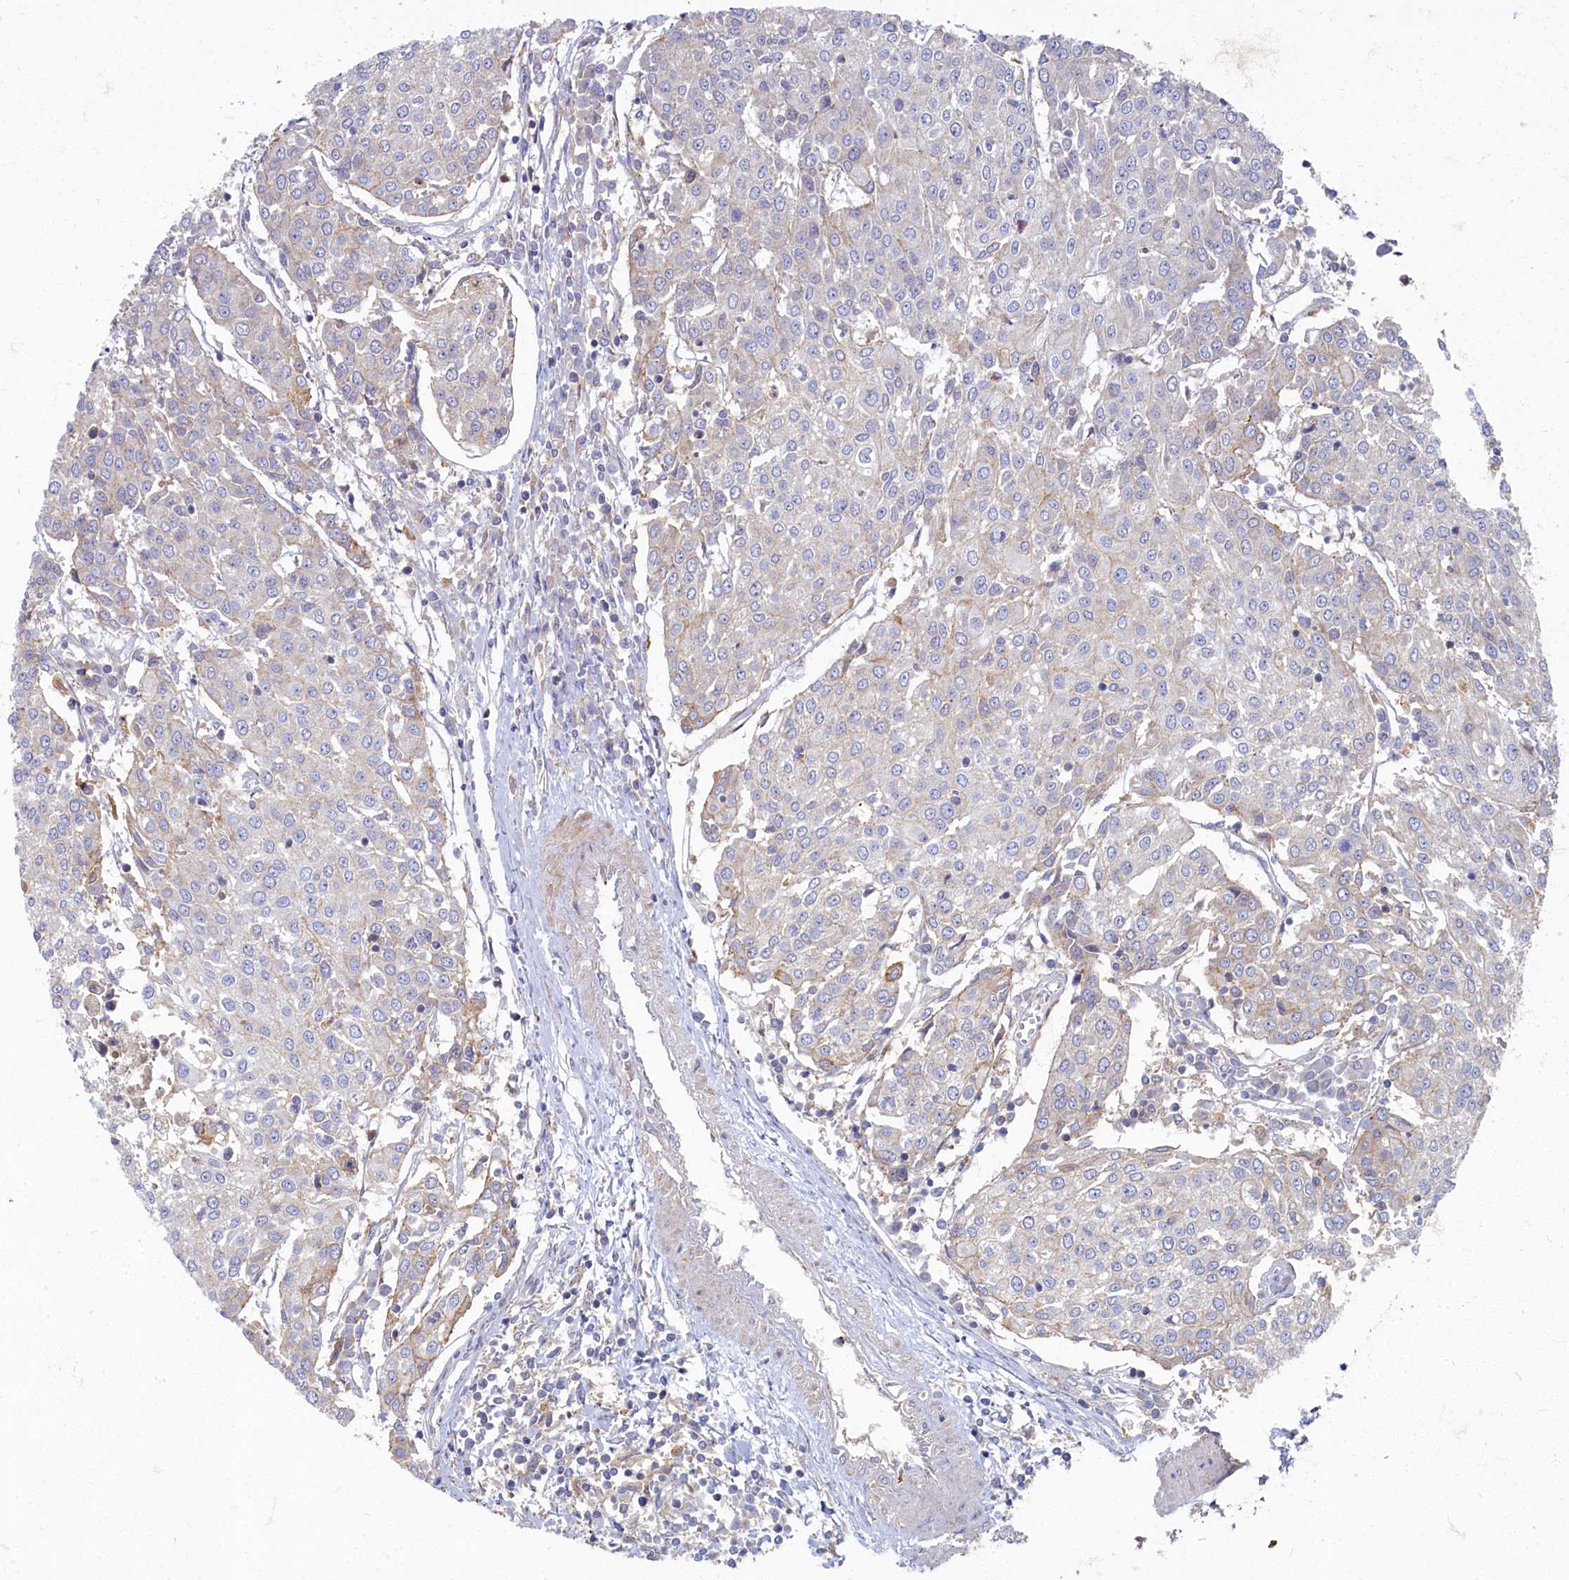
{"staining": {"intensity": "negative", "quantity": "none", "location": "none"}, "tissue": "urothelial cancer", "cell_type": "Tumor cells", "image_type": "cancer", "snomed": [{"axis": "morphology", "description": "Urothelial carcinoma, High grade"}, {"axis": "topography", "description": "Urinary bladder"}], "caption": "Tumor cells show no significant protein expression in urothelial cancer.", "gene": "PSMG2", "patient": {"sex": "female", "age": 85}}